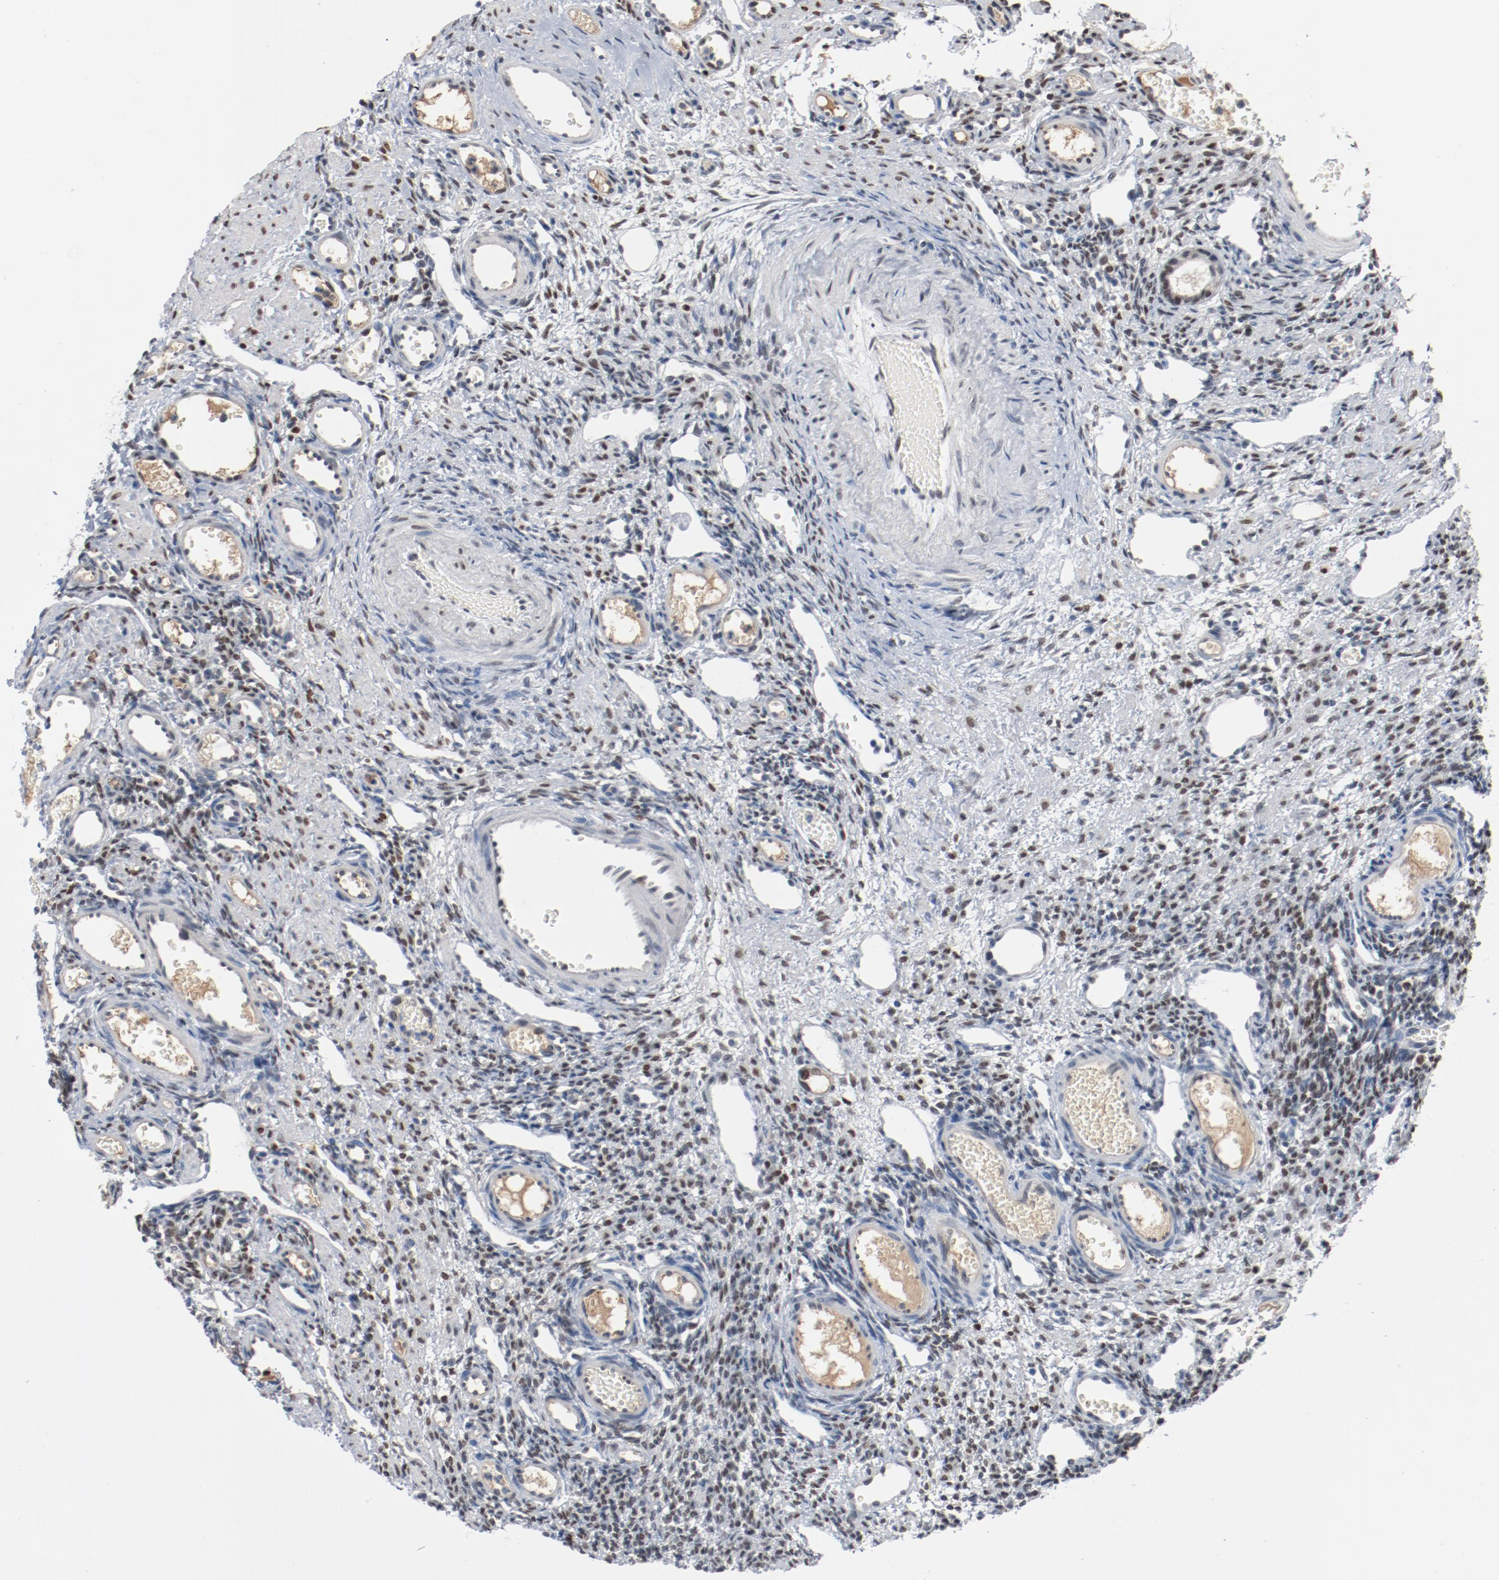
{"staining": {"intensity": "weak", "quantity": ">75%", "location": "nuclear"}, "tissue": "ovary", "cell_type": "Follicle cells", "image_type": "normal", "snomed": [{"axis": "morphology", "description": "Normal tissue, NOS"}, {"axis": "topography", "description": "Ovary"}], "caption": "Immunohistochemical staining of benign ovary shows weak nuclear protein expression in about >75% of follicle cells. Using DAB (3,3'-diaminobenzidine) (brown) and hematoxylin (blue) stains, captured at high magnification using brightfield microscopy.", "gene": "ENSG00000285708", "patient": {"sex": "female", "age": 33}}